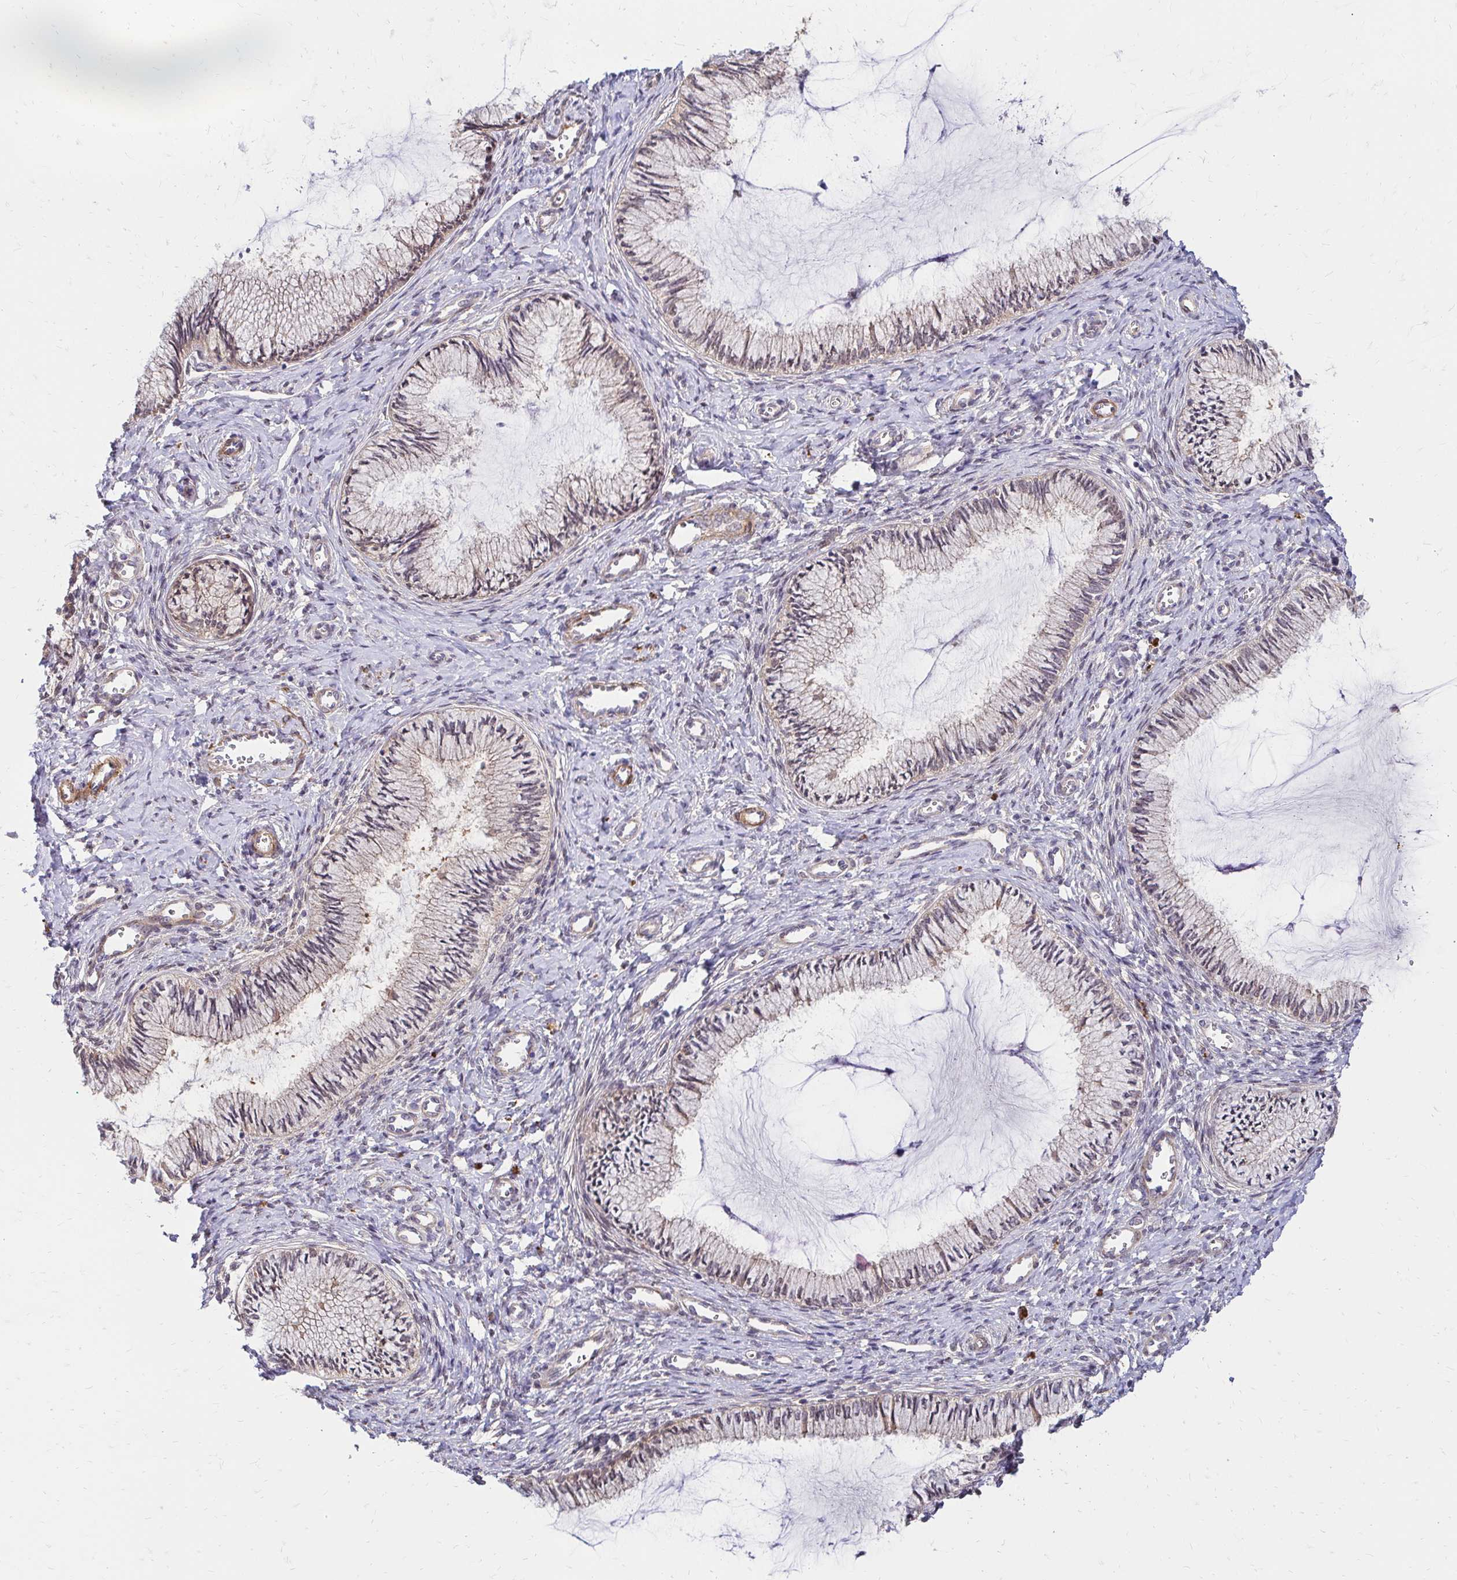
{"staining": {"intensity": "weak", "quantity": "25%-75%", "location": "cytoplasmic/membranous"}, "tissue": "cervix", "cell_type": "Glandular cells", "image_type": "normal", "snomed": [{"axis": "morphology", "description": "Normal tissue, NOS"}, {"axis": "topography", "description": "Cervix"}], "caption": "Human cervix stained with a brown dye shows weak cytoplasmic/membranous positive positivity in approximately 25%-75% of glandular cells.", "gene": "YAP1", "patient": {"sex": "female", "age": 24}}